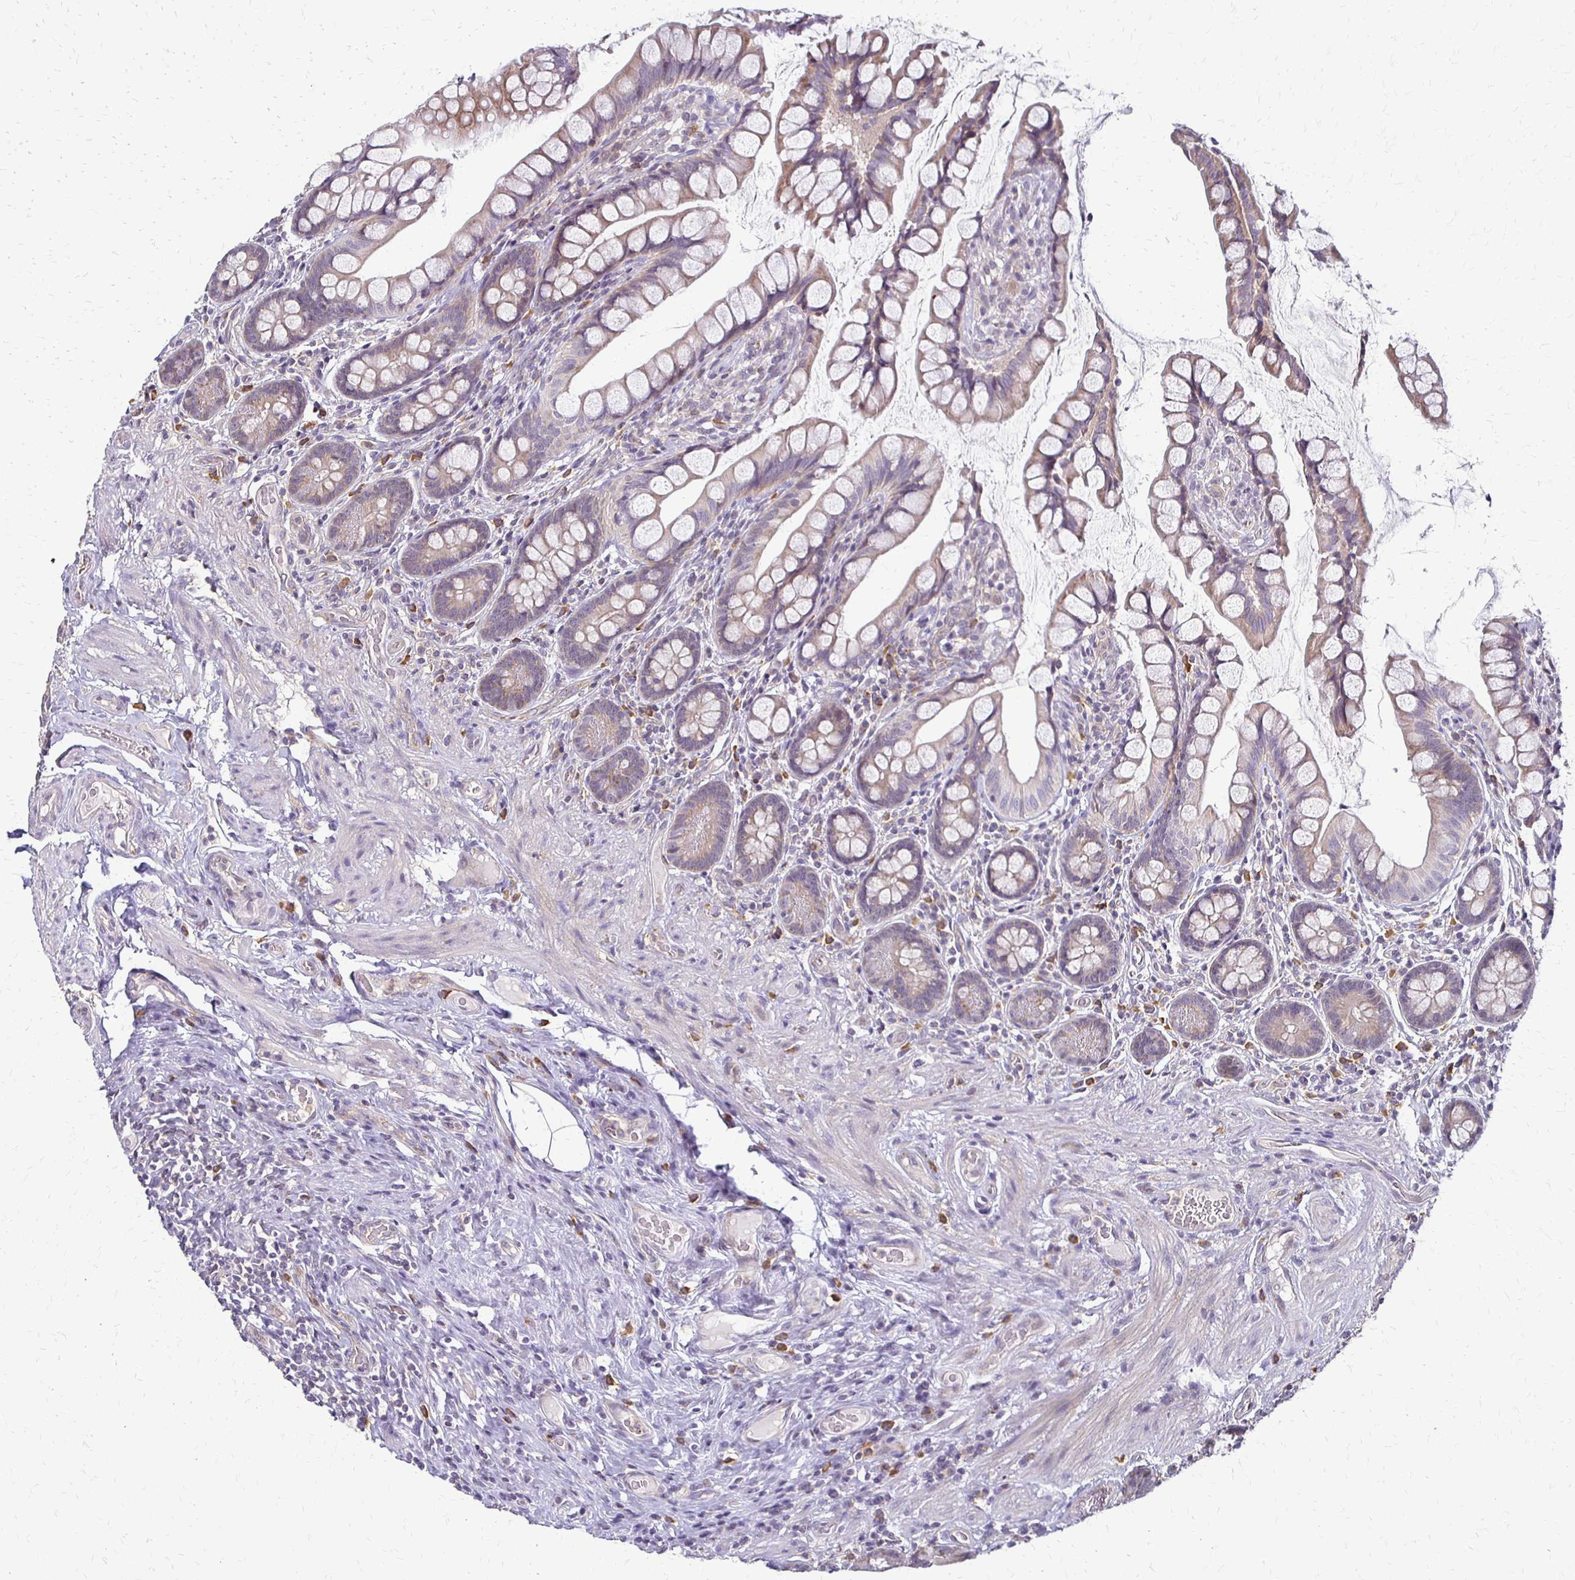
{"staining": {"intensity": "moderate", "quantity": "25%-75%", "location": "cytoplasmic/membranous"}, "tissue": "small intestine", "cell_type": "Glandular cells", "image_type": "normal", "snomed": [{"axis": "morphology", "description": "Normal tissue, NOS"}, {"axis": "topography", "description": "Small intestine"}], "caption": "Immunohistochemical staining of normal small intestine shows moderate cytoplasmic/membranous protein staining in about 25%-75% of glandular cells. The staining is performed using DAB (3,3'-diaminobenzidine) brown chromogen to label protein expression. The nuclei are counter-stained blue using hematoxylin.", "gene": "SLC9A9", "patient": {"sex": "male", "age": 70}}